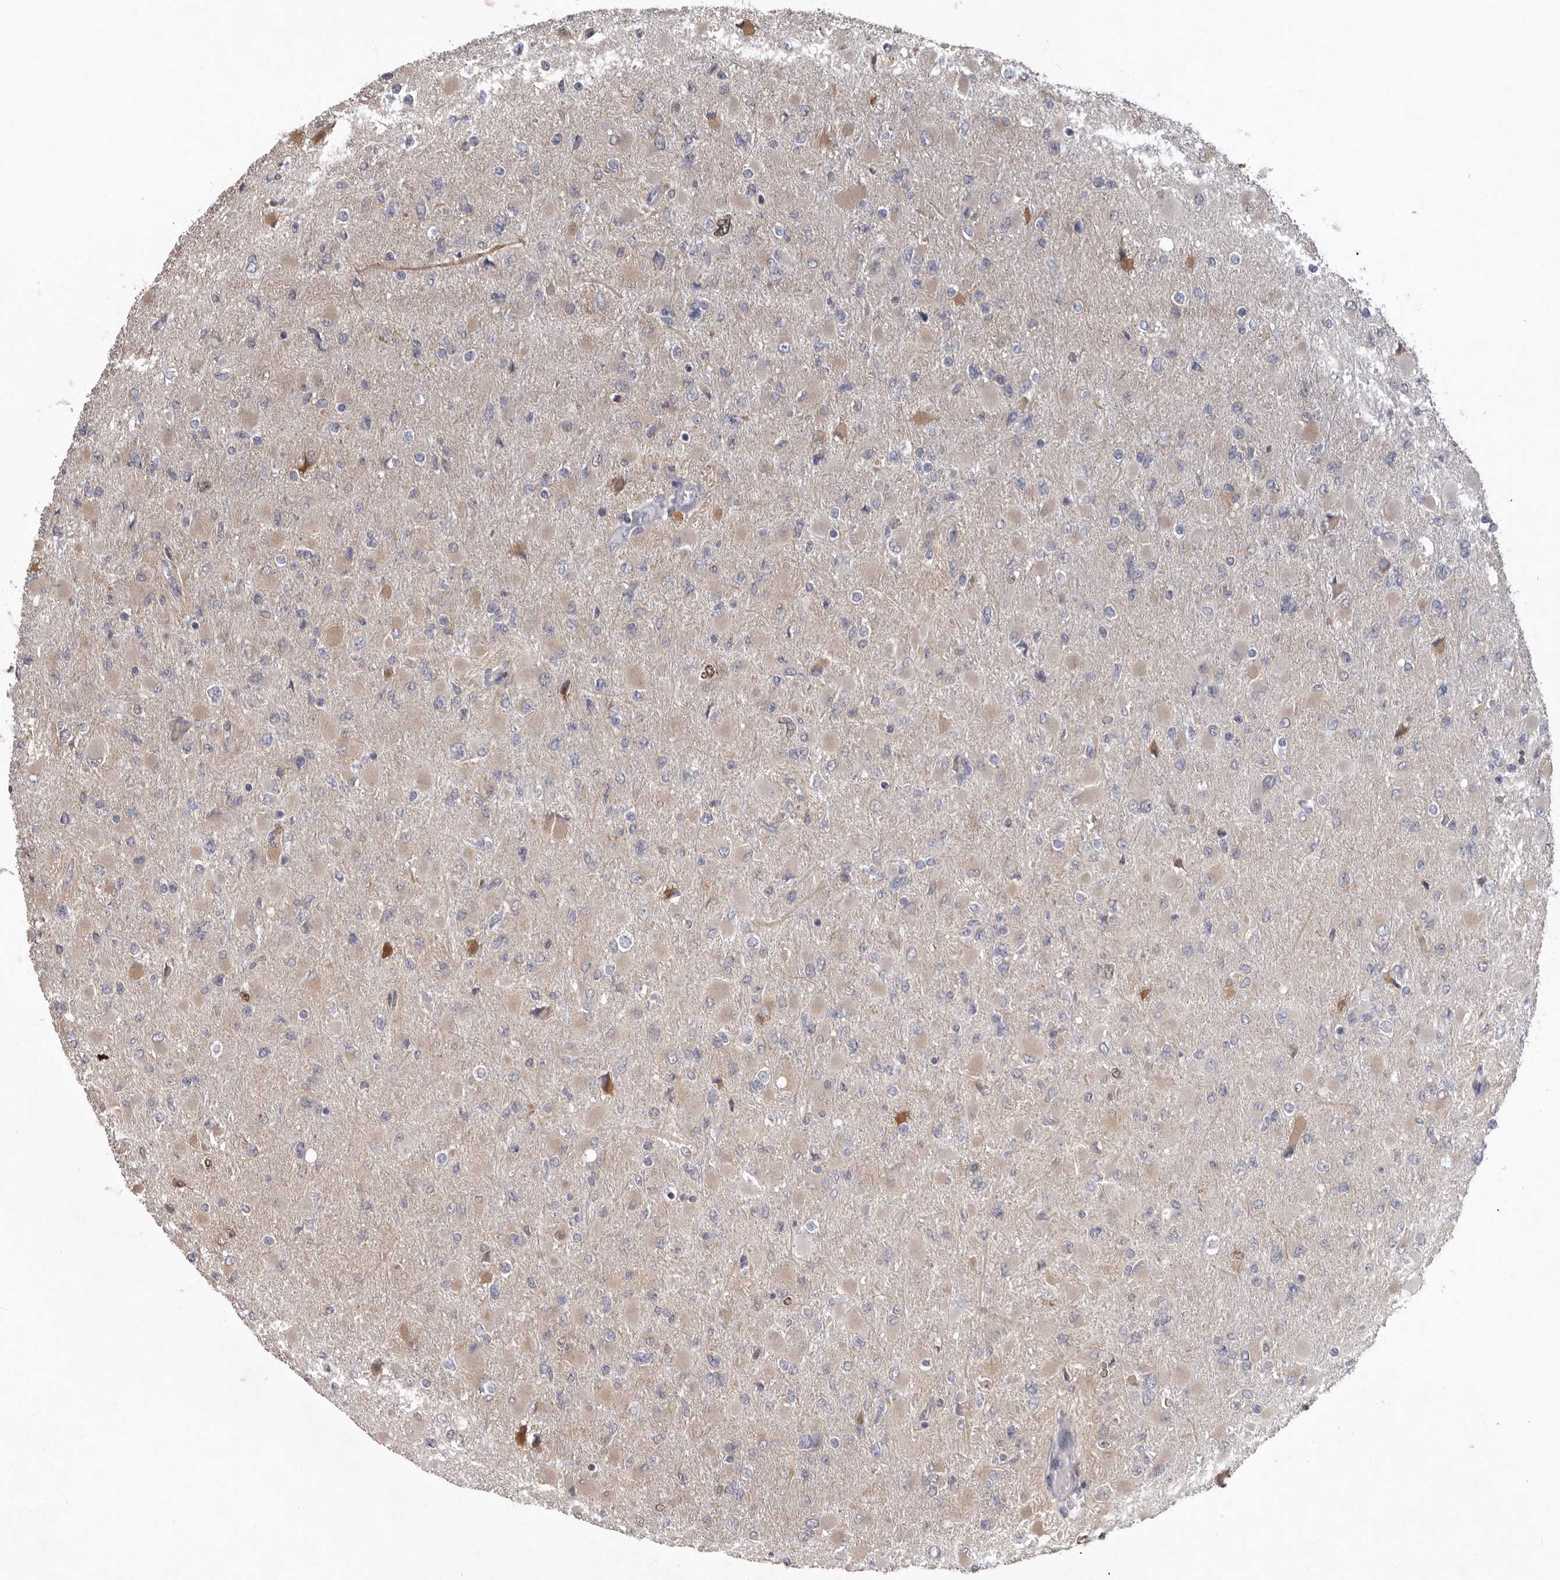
{"staining": {"intensity": "weak", "quantity": "25%-75%", "location": "cytoplasmic/membranous"}, "tissue": "glioma", "cell_type": "Tumor cells", "image_type": "cancer", "snomed": [{"axis": "morphology", "description": "Glioma, malignant, High grade"}, {"axis": "topography", "description": "Cerebral cortex"}], "caption": "Protein expression by immunohistochemistry demonstrates weak cytoplasmic/membranous positivity in approximately 25%-75% of tumor cells in malignant glioma (high-grade). The staining was performed using DAB, with brown indicating positive protein expression. Nuclei are stained blue with hematoxylin.", "gene": "CDCA8", "patient": {"sex": "female", "age": 36}}